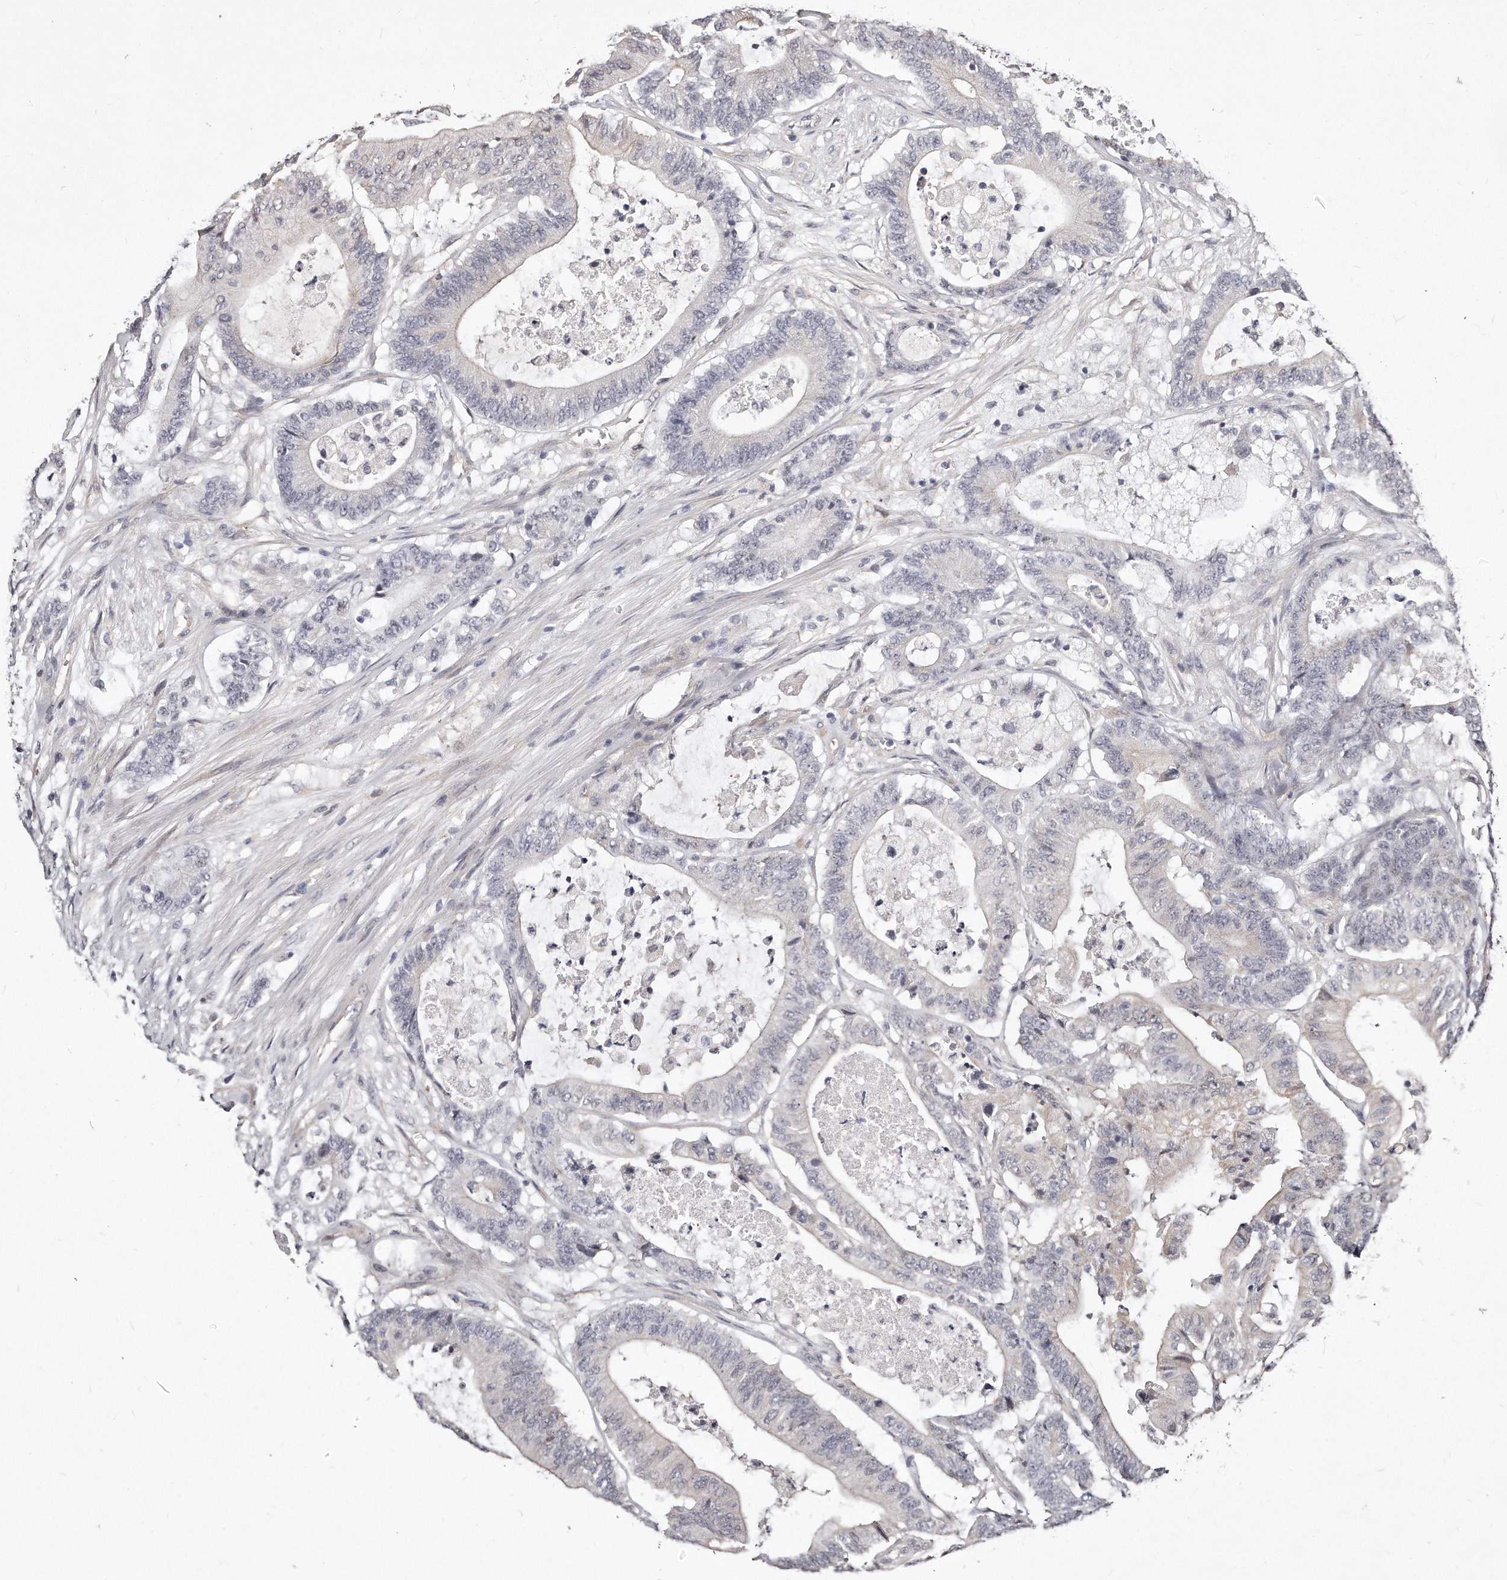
{"staining": {"intensity": "negative", "quantity": "none", "location": "none"}, "tissue": "colorectal cancer", "cell_type": "Tumor cells", "image_type": "cancer", "snomed": [{"axis": "morphology", "description": "Adenocarcinoma, NOS"}, {"axis": "topography", "description": "Colon"}], "caption": "An immunohistochemistry image of colorectal cancer is shown. There is no staining in tumor cells of colorectal cancer.", "gene": "CASZ1", "patient": {"sex": "female", "age": 84}}